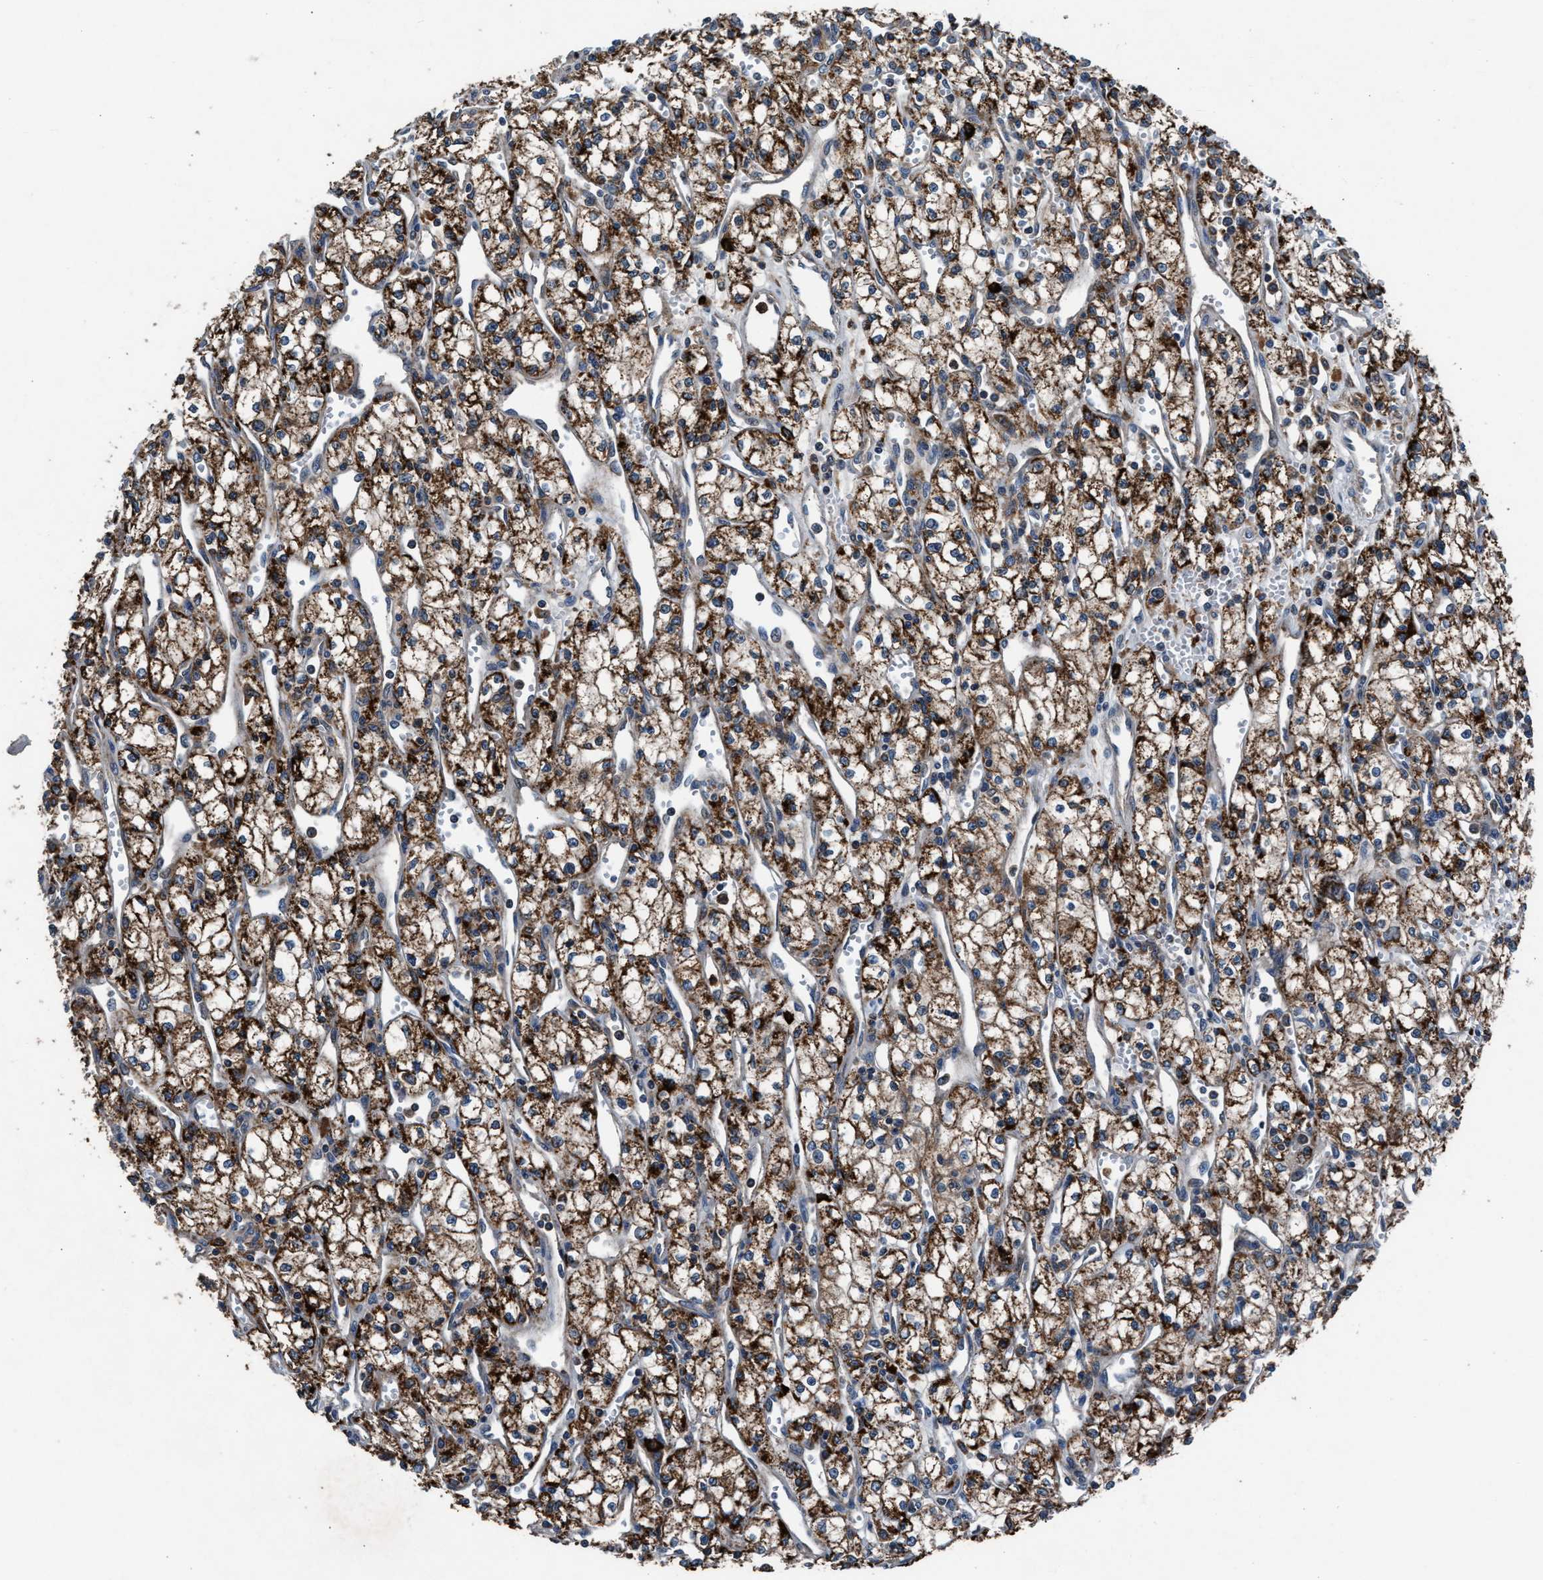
{"staining": {"intensity": "strong", "quantity": ">75%", "location": "cytoplasmic/membranous"}, "tissue": "renal cancer", "cell_type": "Tumor cells", "image_type": "cancer", "snomed": [{"axis": "morphology", "description": "Adenocarcinoma, NOS"}, {"axis": "topography", "description": "Kidney"}], "caption": "Immunohistochemistry photomicrograph of neoplastic tissue: human renal cancer (adenocarcinoma) stained using IHC reveals high levels of strong protein expression localized specifically in the cytoplasmic/membranous of tumor cells, appearing as a cytoplasmic/membranous brown color.", "gene": "FAM221A", "patient": {"sex": "male", "age": 59}}